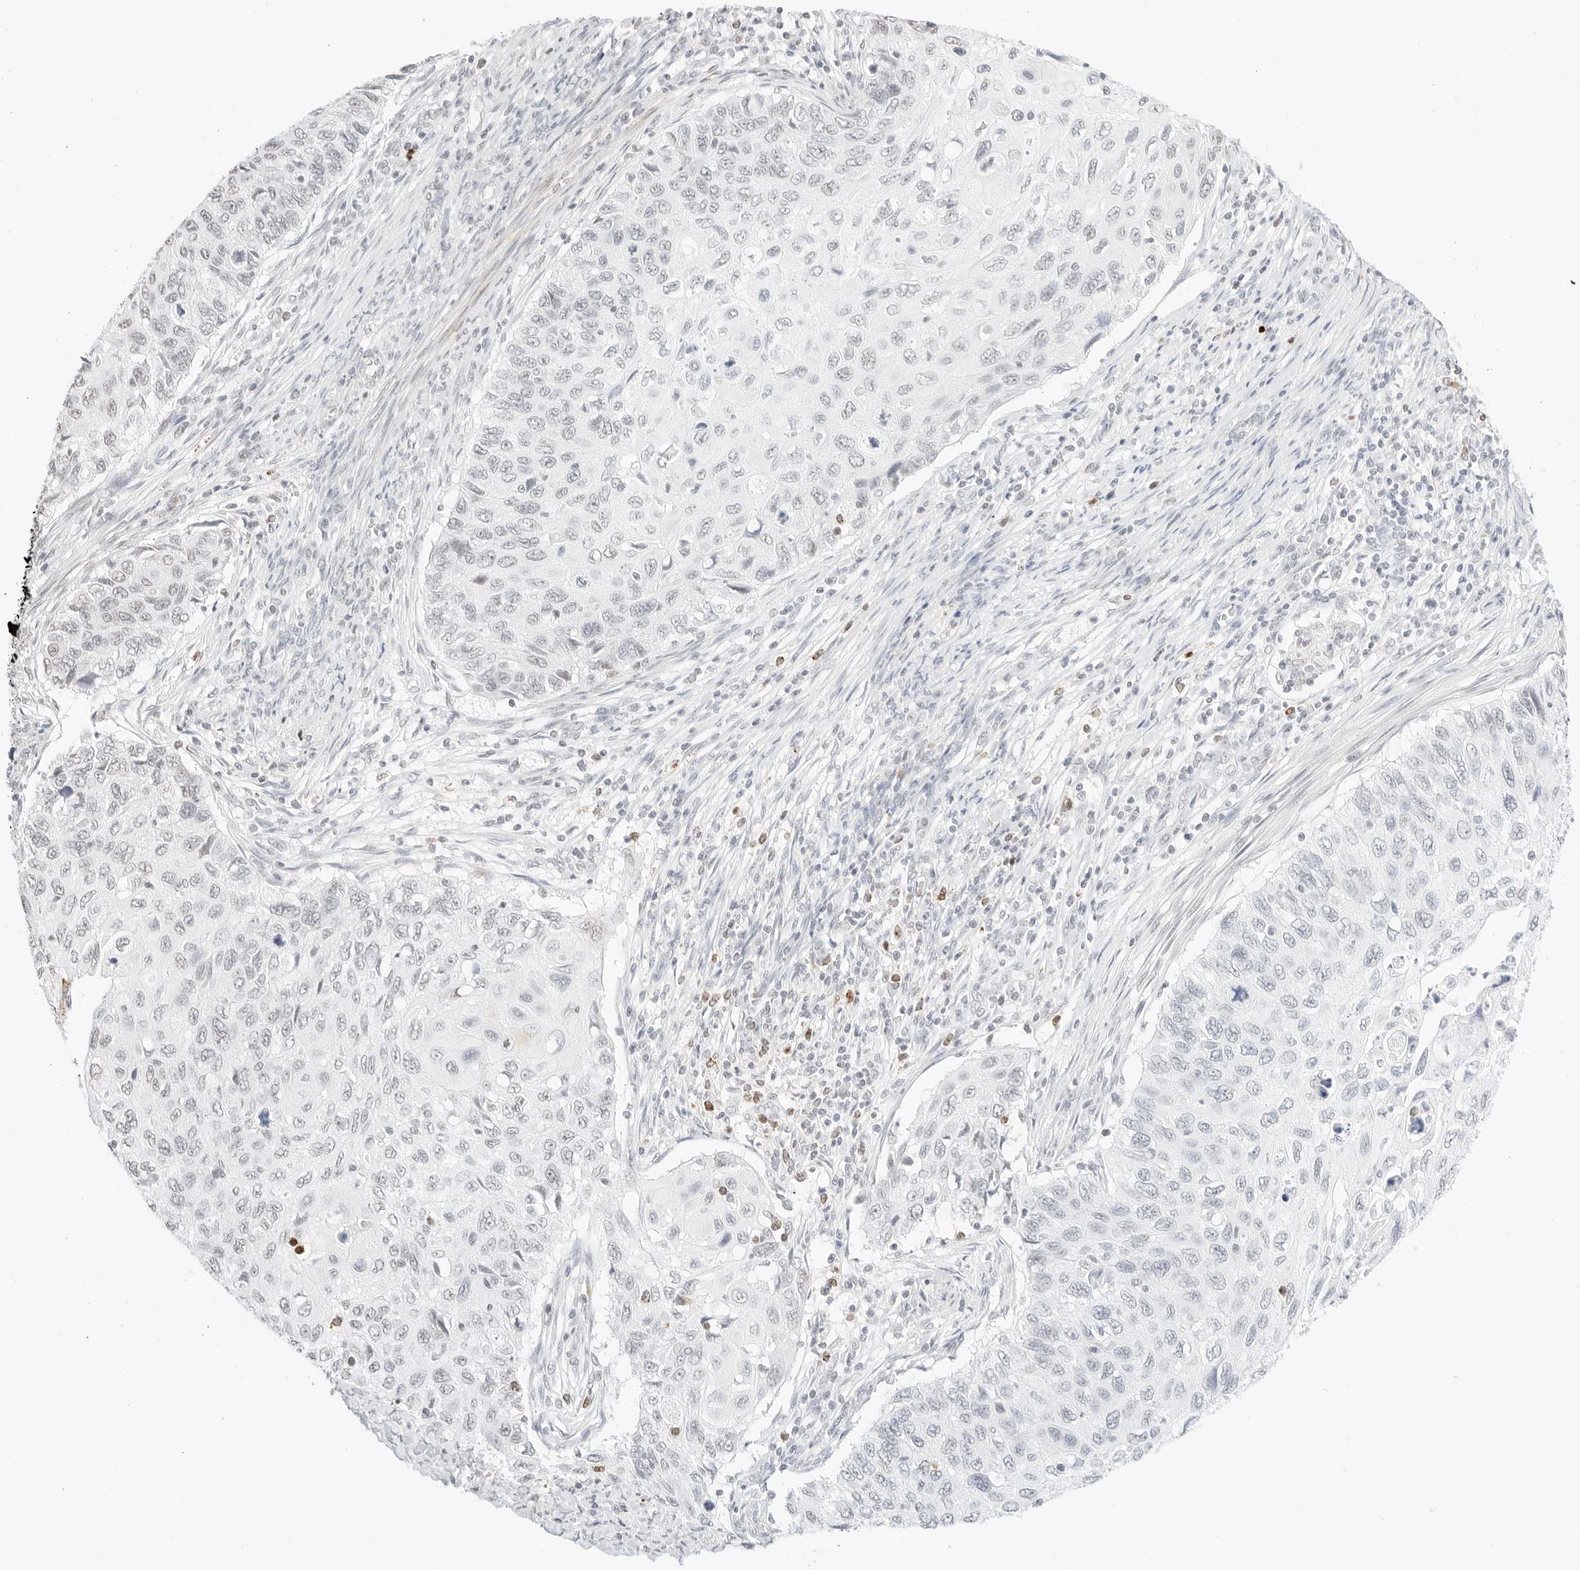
{"staining": {"intensity": "negative", "quantity": "none", "location": "none"}, "tissue": "cervical cancer", "cell_type": "Tumor cells", "image_type": "cancer", "snomed": [{"axis": "morphology", "description": "Squamous cell carcinoma, NOS"}, {"axis": "topography", "description": "Cervix"}], "caption": "Immunohistochemical staining of cervical cancer (squamous cell carcinoma) demonstrates no significant expression in tumor cells.", "gene": "FBLN5", "patient": {"sex": "female", "age": 70}}